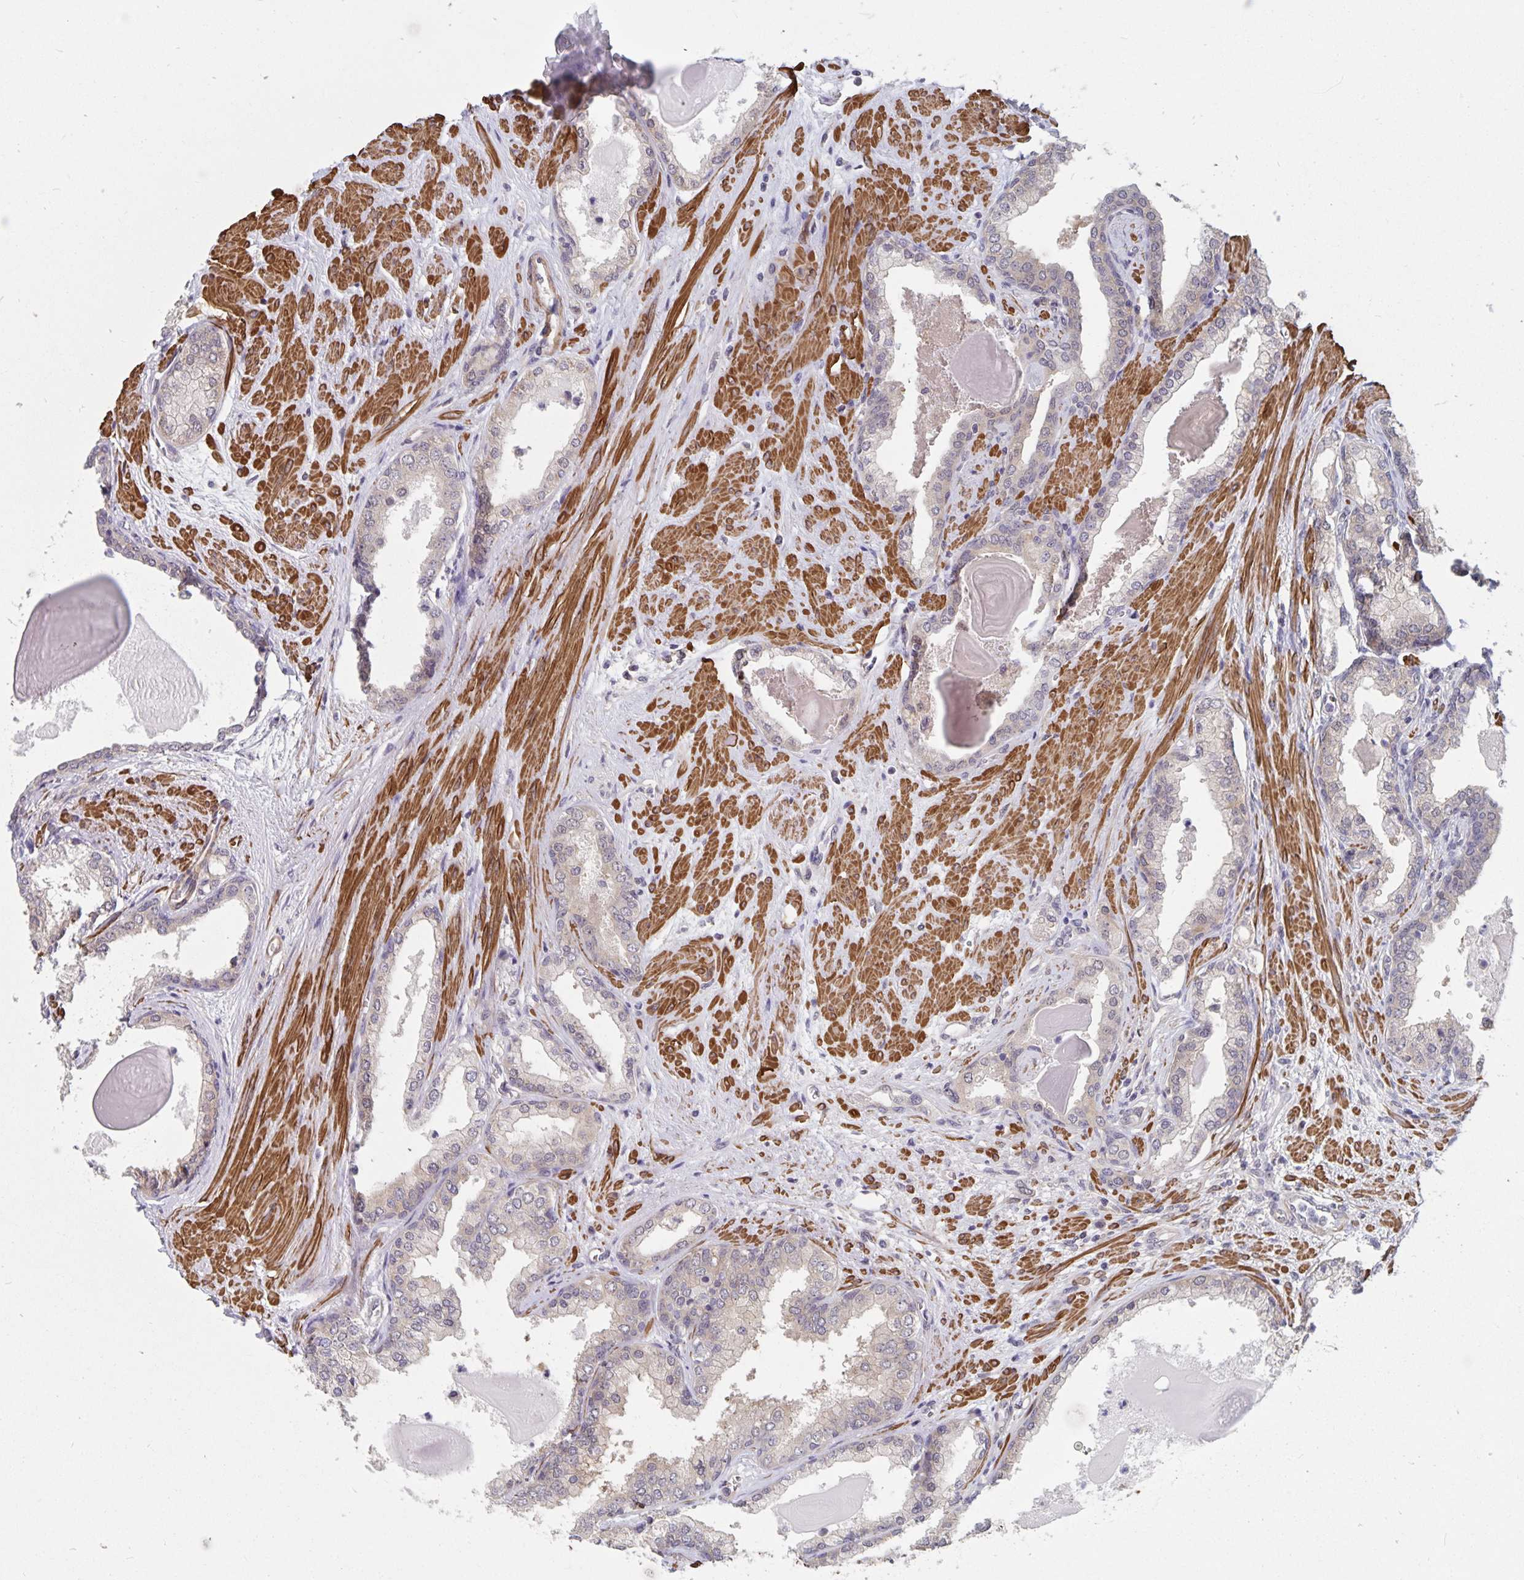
{"staining": {"intensity": "negative", "quantity": "none", "location": "none"}, "tissue": "prostate cancer", "cell_type": "Tumor cells", "image_type": "cancer", "snomed": [{"axis": "morphology", "description": "Adenocarcinoma, Low grade"}, {"axis": "topography", "description": "Prostate"}], "caption": "High magnification brightfield microscopy of adenocarcinoma (low-grade) (prostate) stained with DAB (3,3'-diaminobenzidine) (brown) and counterstained with hematoxylin (blue): tumor cells show no significant positivity. (Brightfield microscopy of DAB immunohistochemistry at high magnification).", "gene": "BAG6", "patient": {"sex": "male", "age": 64}}